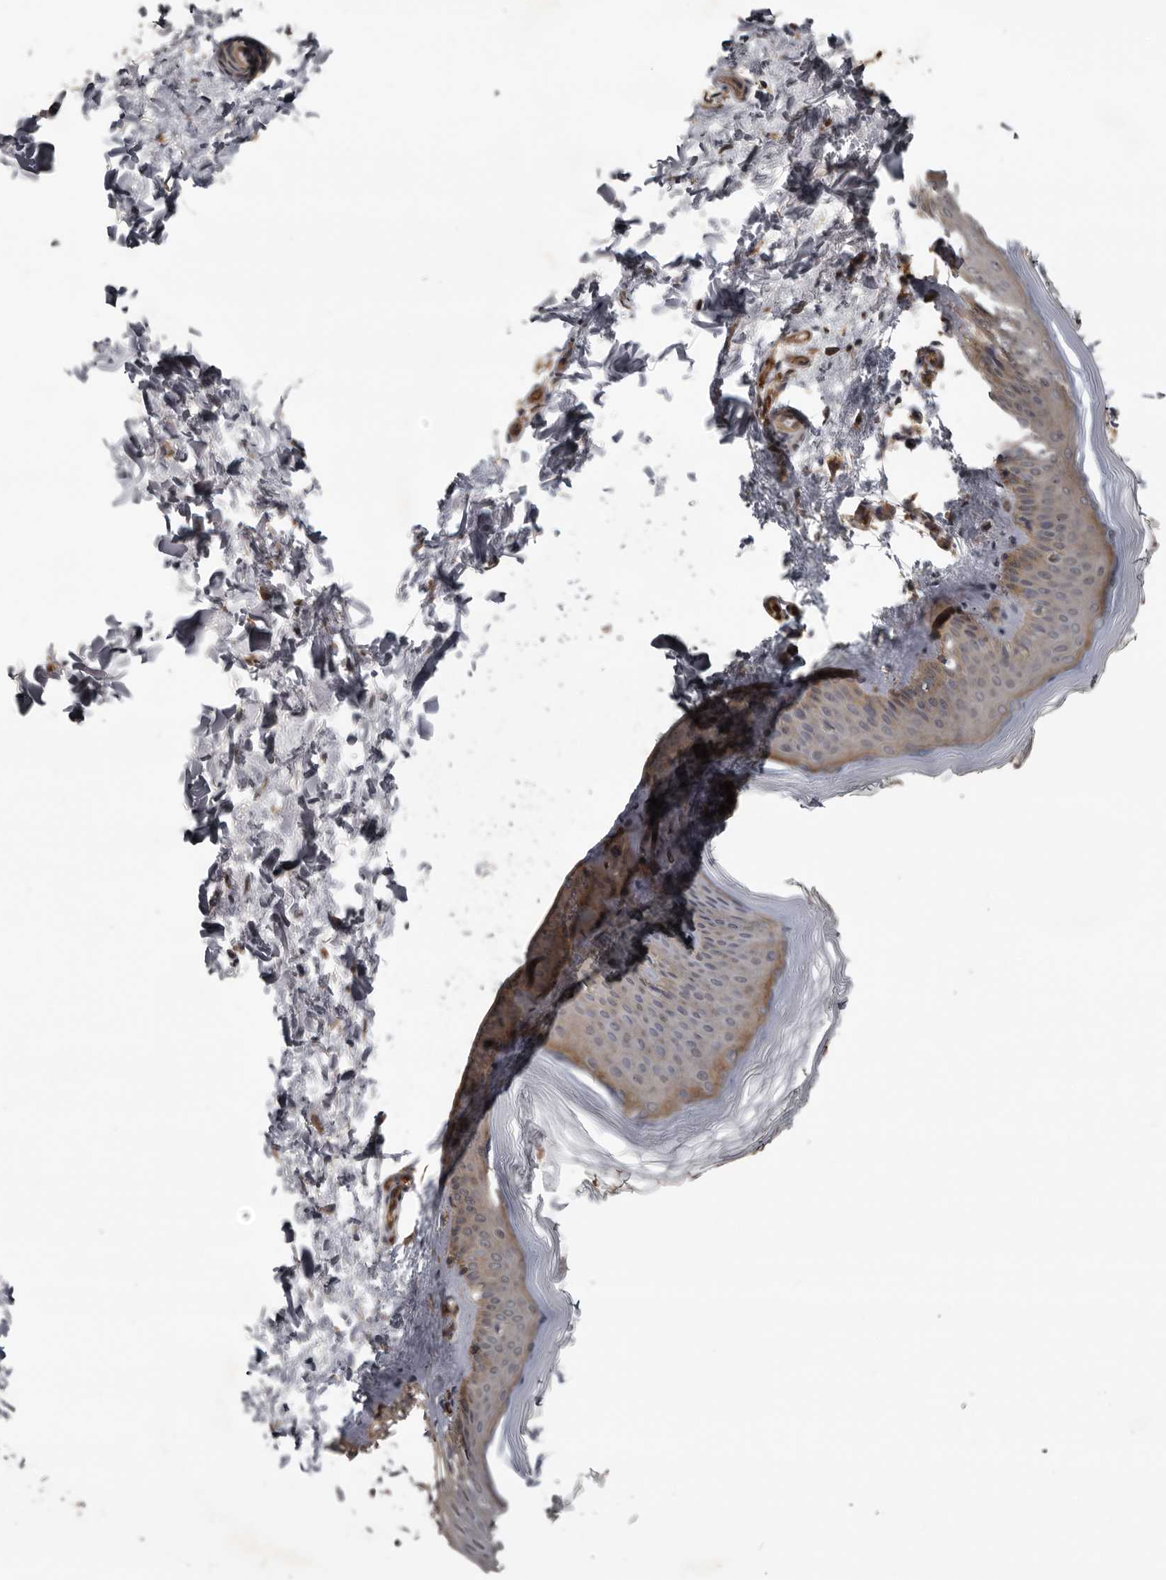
{"staining": {"intensity": "moderate", "quantity": ">75%", "location": "cytoplasmic/membranous"}, "tissue": "skin", "cell_type": "Fibroblasts", "image_type": "normal", "snomed": [{"axis": "morphology", "description": "Normal tissue, NOS"}, {"axis": "topography", "description": "Skin"}], "caption": "Fibroblasts reveal moderate cytoplasmic/membranous positivity in about >75% of cells in unremarkable skin.", "gene": "DNAJB4", "patient": {"sex": "female", "age": 27}}